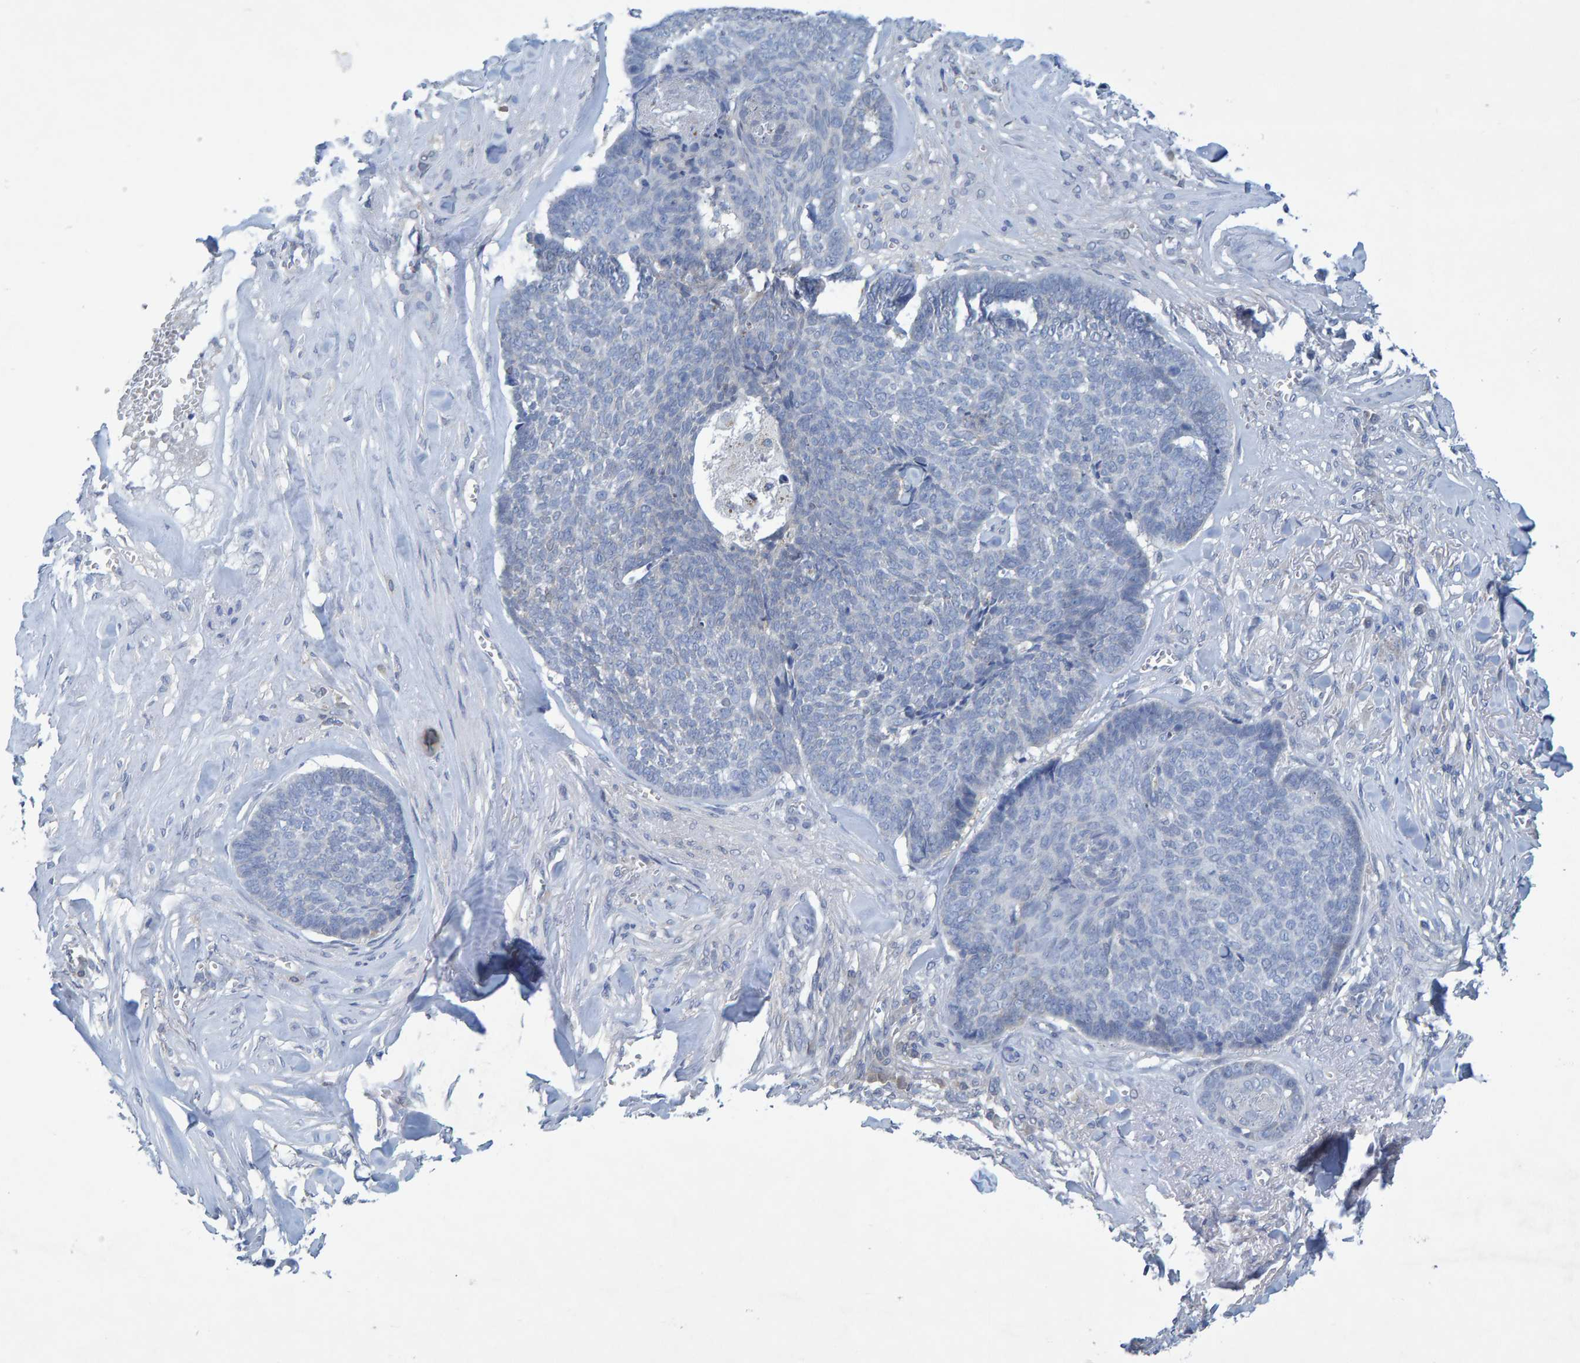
{"staining": {"intensity": "negative", "quantity": "none", "location": "none"}, "tissue": "skin cancer", "cell_type": "Tumor cells", "image_type": "cancer", "snomed": [{"axis": "morphology", "description": "Basal cell carcinoma"}, {"axis": "topography", "description": "Skin"}], "caption": "IHC micrograph of skin basal cell carcinoma stained for a protein (brown), which exhibits no expression in tumor cells. (Immunohistochemistry (ihc), brightfield microscopy, high magnification).", "gene": "ALAD", "patient": {"sex": "male", "age": 84}}